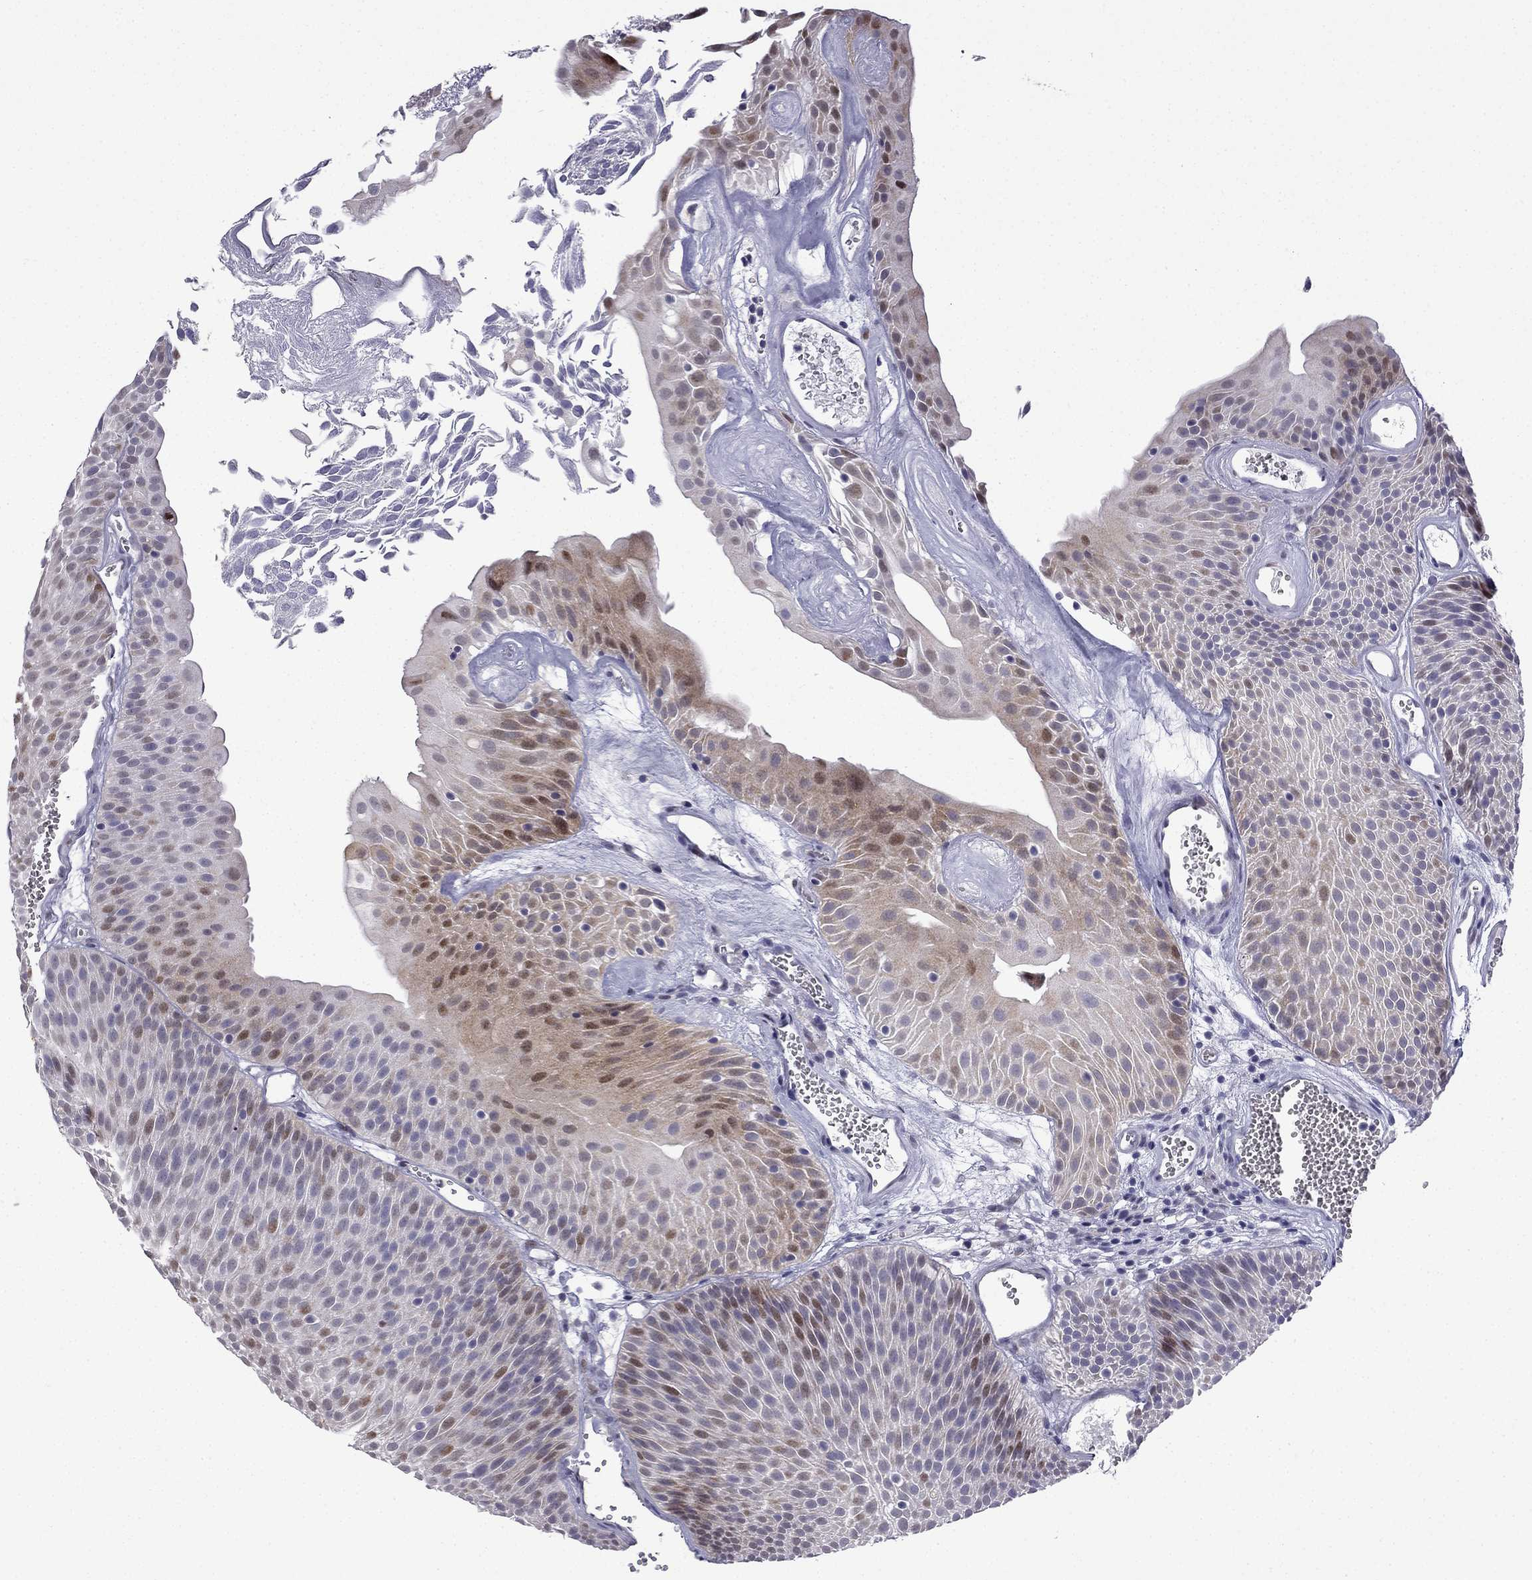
{"staining": {"intensity": "moderate", "quantity": "<25%", "location": "nuclear"}, "tissue": "urothelial cancer", "cell_type": "Tumor cells", "image_type": "cancer", "snomed": [{"axis": "morphology", "description": "Urothelial carcinoma, Low grade"}, {"axis": "topography", "description": "Urinary bladder"}], "caption": "A histopathology image of low-grade urothelial carcinoma stained for a protein demonstrates moderate nuclear brown staining in tumor cells.", "gene": "CFAP70", "patient": {"sex": "male", "age": 52}}